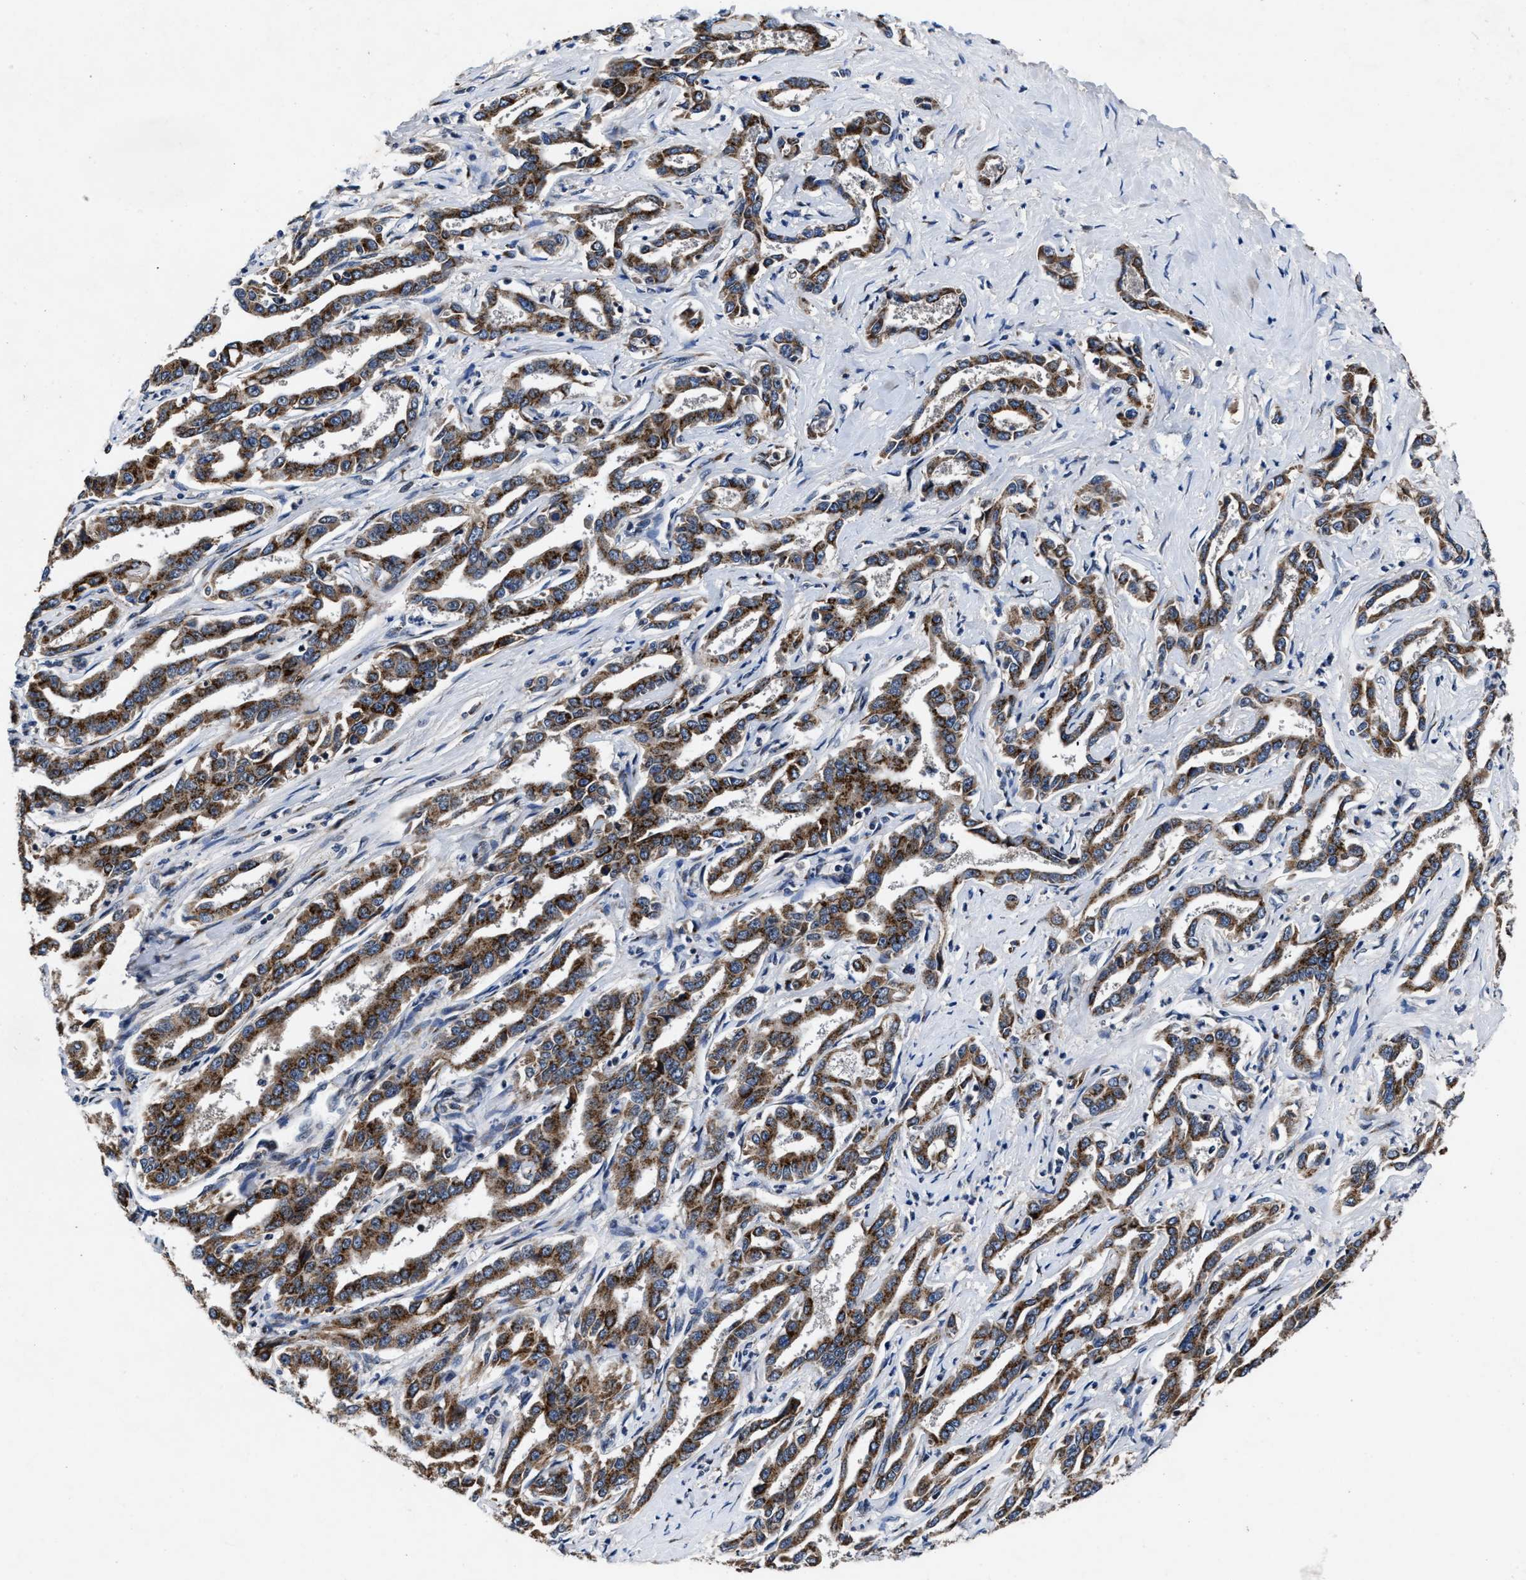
{"staining": {"intensity": "strong", "quantity": ">75%", "location": "cytoplasmic/membranous"}, "tissue": "liver cancer", "cell_type": "Tumor cells", "image_type": "cancer", "snomed": [{"axis": "morphology", "description": "Cholangiocarcinoma"}, {"axis": "topography", "description": "Liver"}], "caption": "A brown stain highlights strong cytoplasmic/membranous staining of a protein in liver cancer (cholangiocarcinoma) tumor cells.", "gene": "TMEM53", "patient": {"sex": "male", "age": 59}}